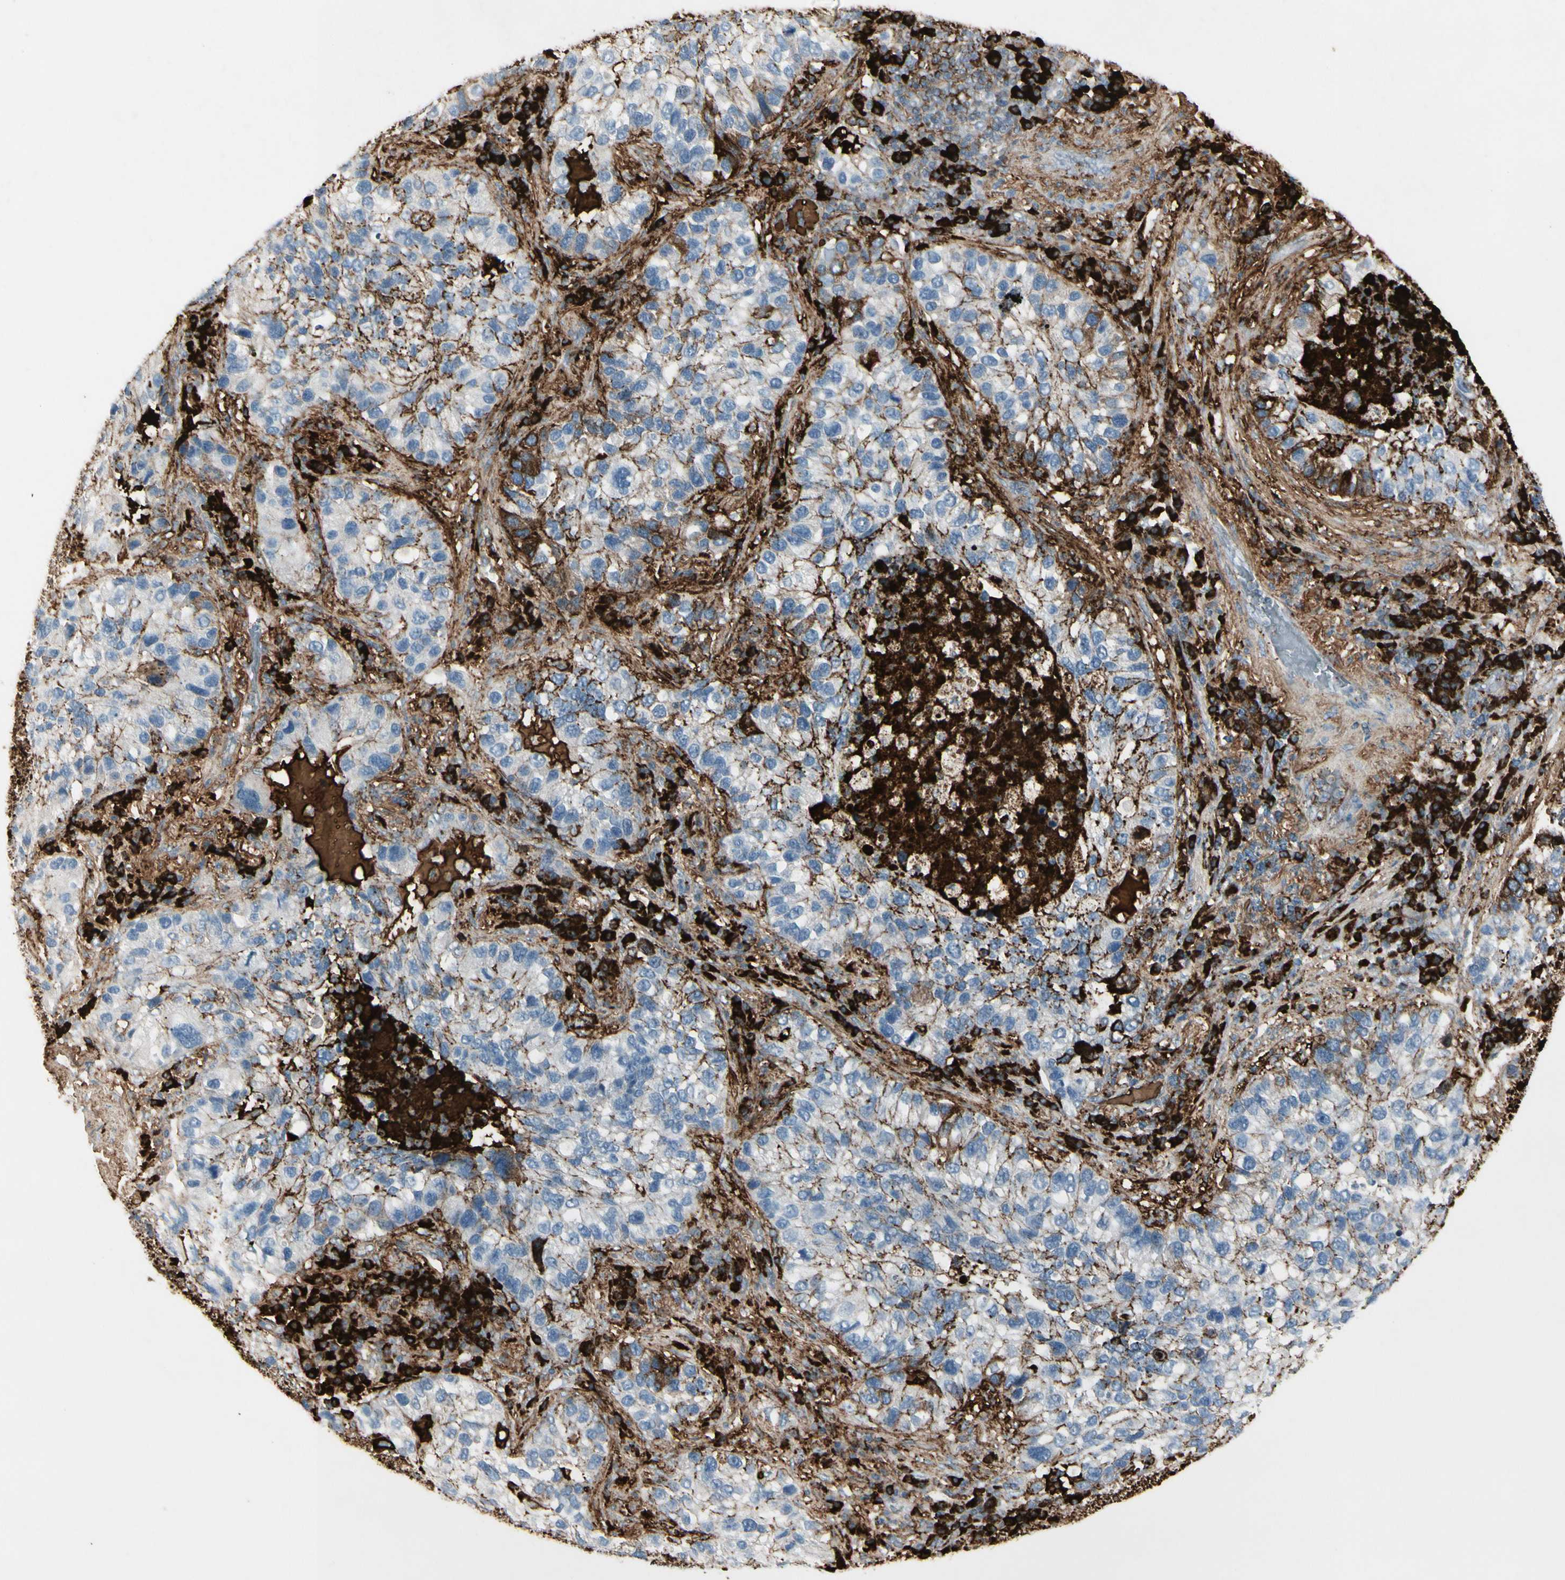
{"staining": {"intensity": "strong", "quantity": "<25%", "location": "cytoplasmic/membranous"}, "tissue": "lung cancer", "cell_type": "Tumor cells", "image_type": "cancer", "snomed": [{"axis": "morphology", "description": "Normal tissue, NOS"}, {"axis": "morphology", "description": "Adenocarcinoma, NOS"}, {"axis": "topography", "description": "Bronchus"}, {"axis": "topography", "description": "Lung"}], "caption": "IHC (DAB) staining of adenocarcinoma (lung) demonstrates strong cytoplasmic/membranous protein expression in about <25% of tumor cells.", "gene": "IGHG1", "patient": {"sex": "male", "age": 54}}